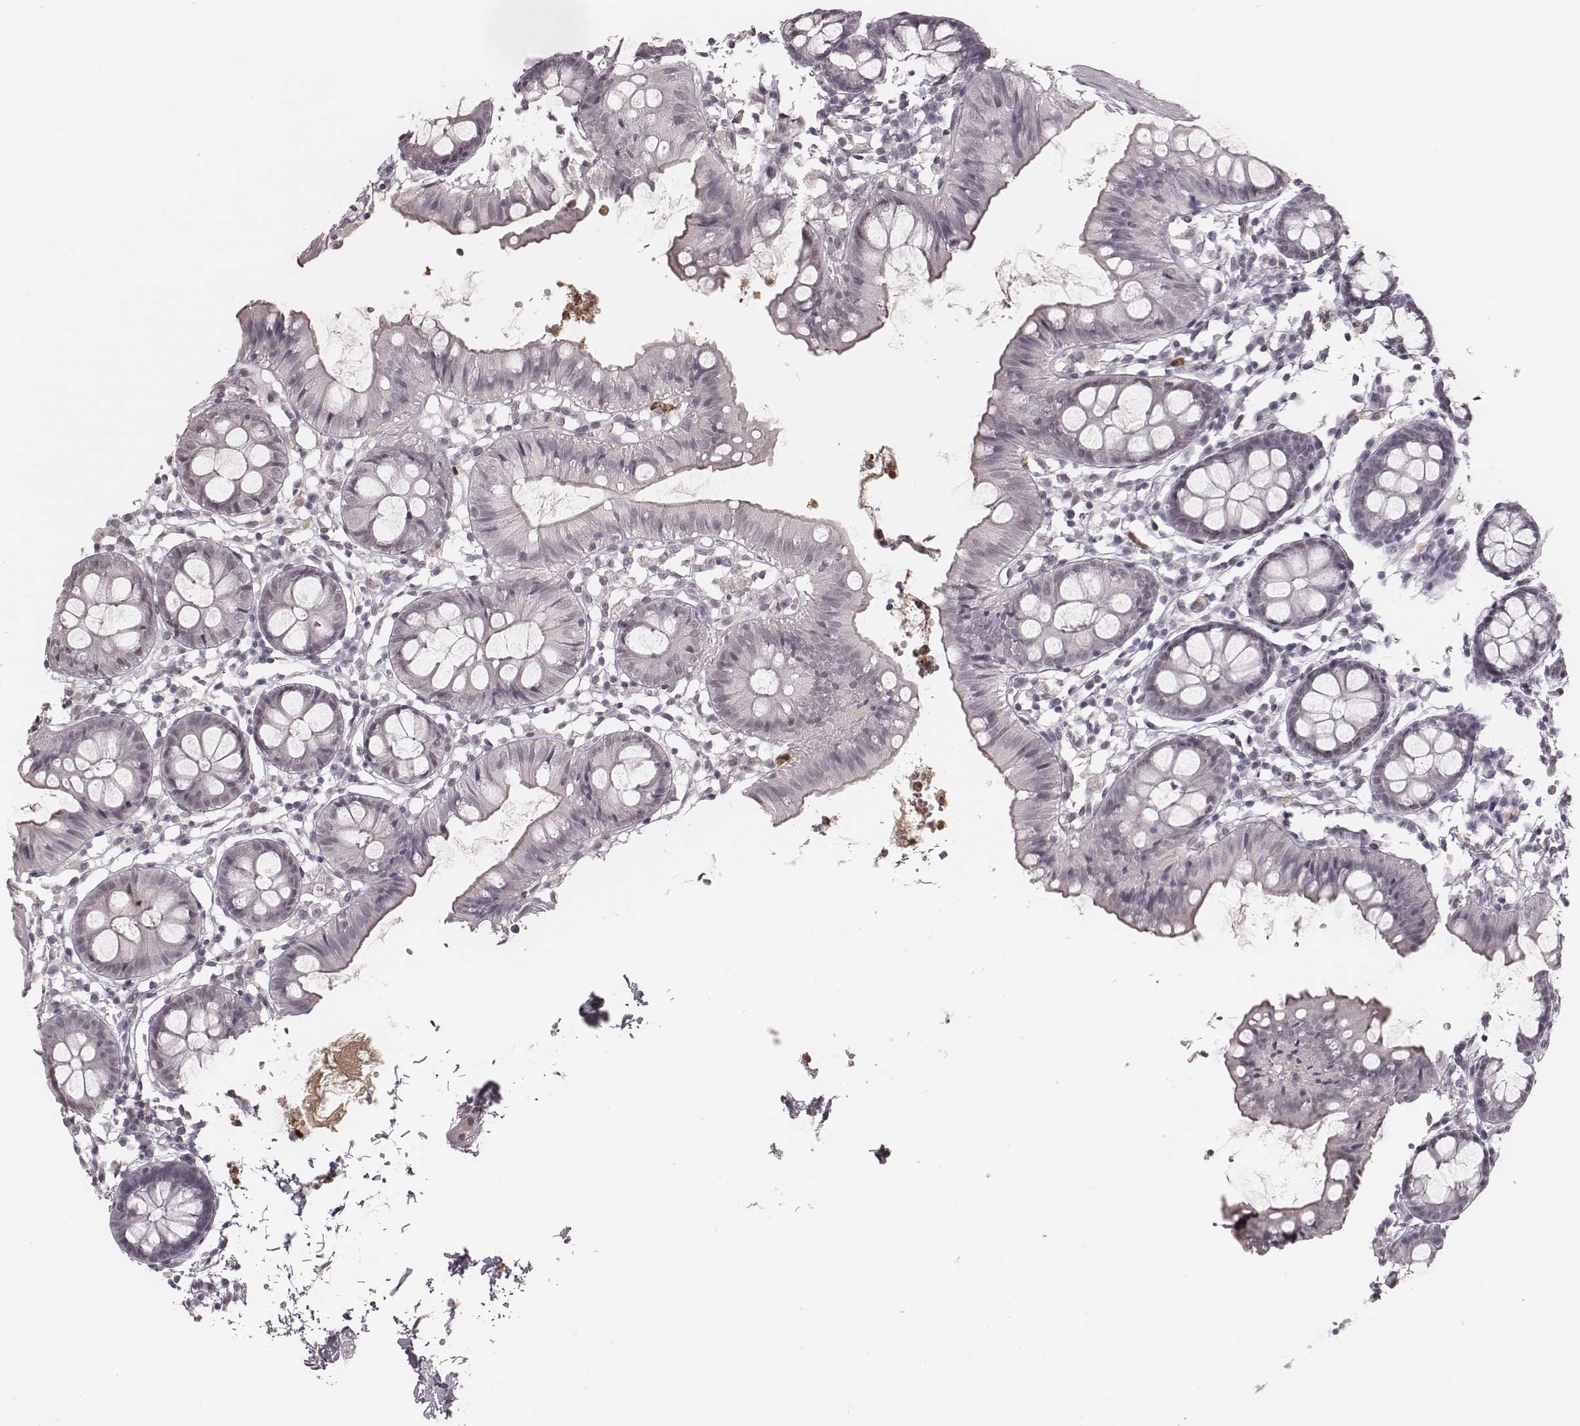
{"staining": {"intensity": "negative", "quantity": "none", "location": "none"}, "tissue": "colon", "cell_type": "Endothelial cells", "image_type": "normal", "snomed": [{"axis": "morphology", "description": "Normal tissue, NOS"}, {"axis": "topography", "description": "Colon"}], "caption": "The immunohistochemistry image has no significant expression in endothelial cells of colon.", "gene": "KITLG", "patient": {"sex": "female", "age": 84}}